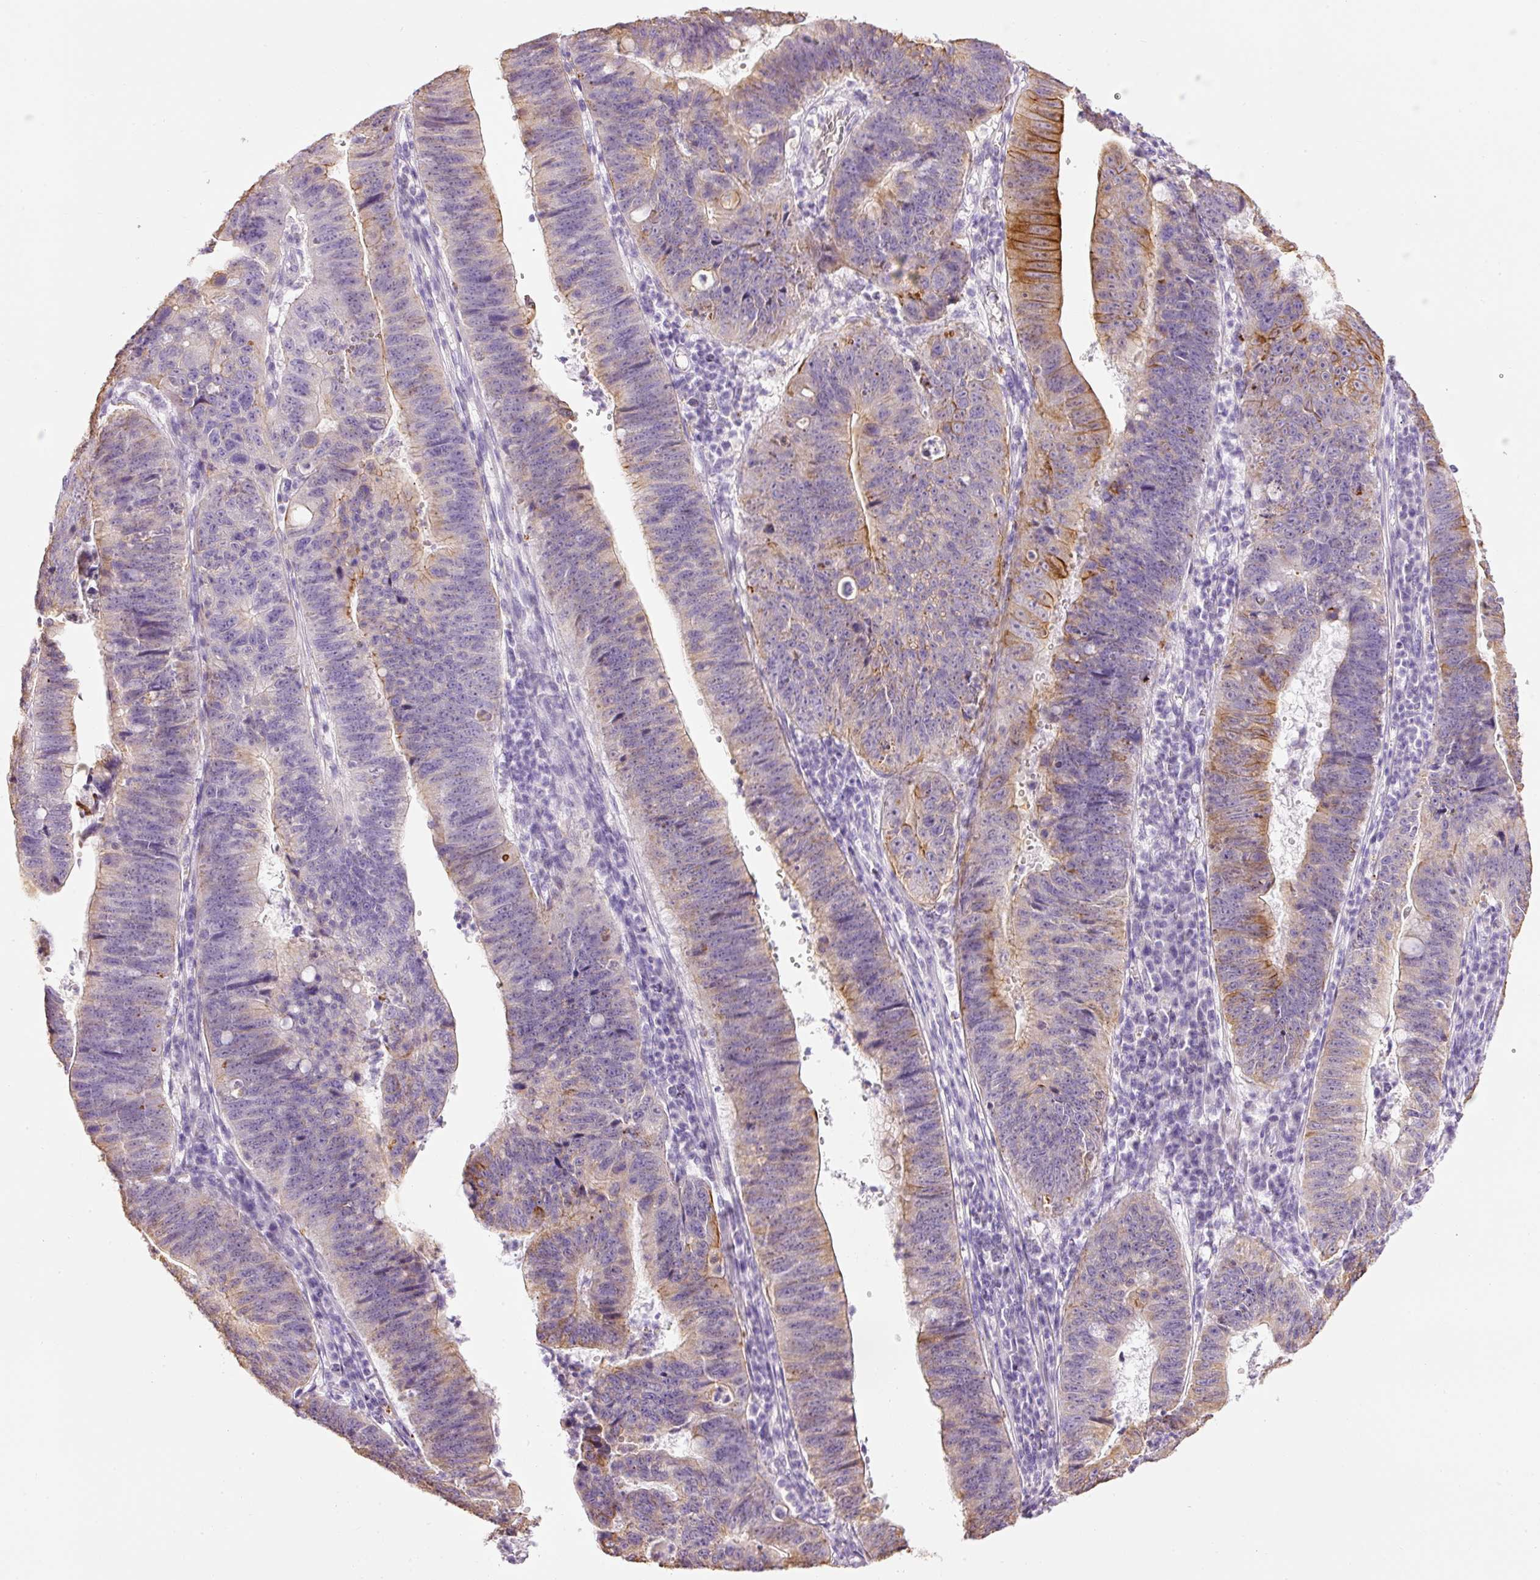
{"staining": {"intensity": "moderate", "quantity": "25%-75%", "location": "cytoplasmic/membranous"}, "tissue": "stomach cancer", "cell_type": "Tumor cells", "image_type": "cancer", "snomed": [{"axis": "morphology", "description": "Adenocarcinoma, NOS"}, {"axis": "topography", "description": "Stomach"}], "caption": "The immunohistochemical stain highlights moderate cytoplasmic/membranous expression in tumor cells of stomach adenocarcinoma tissue.", "gene": "CARD16", "patient": {"sex": "male", "age": 59}}